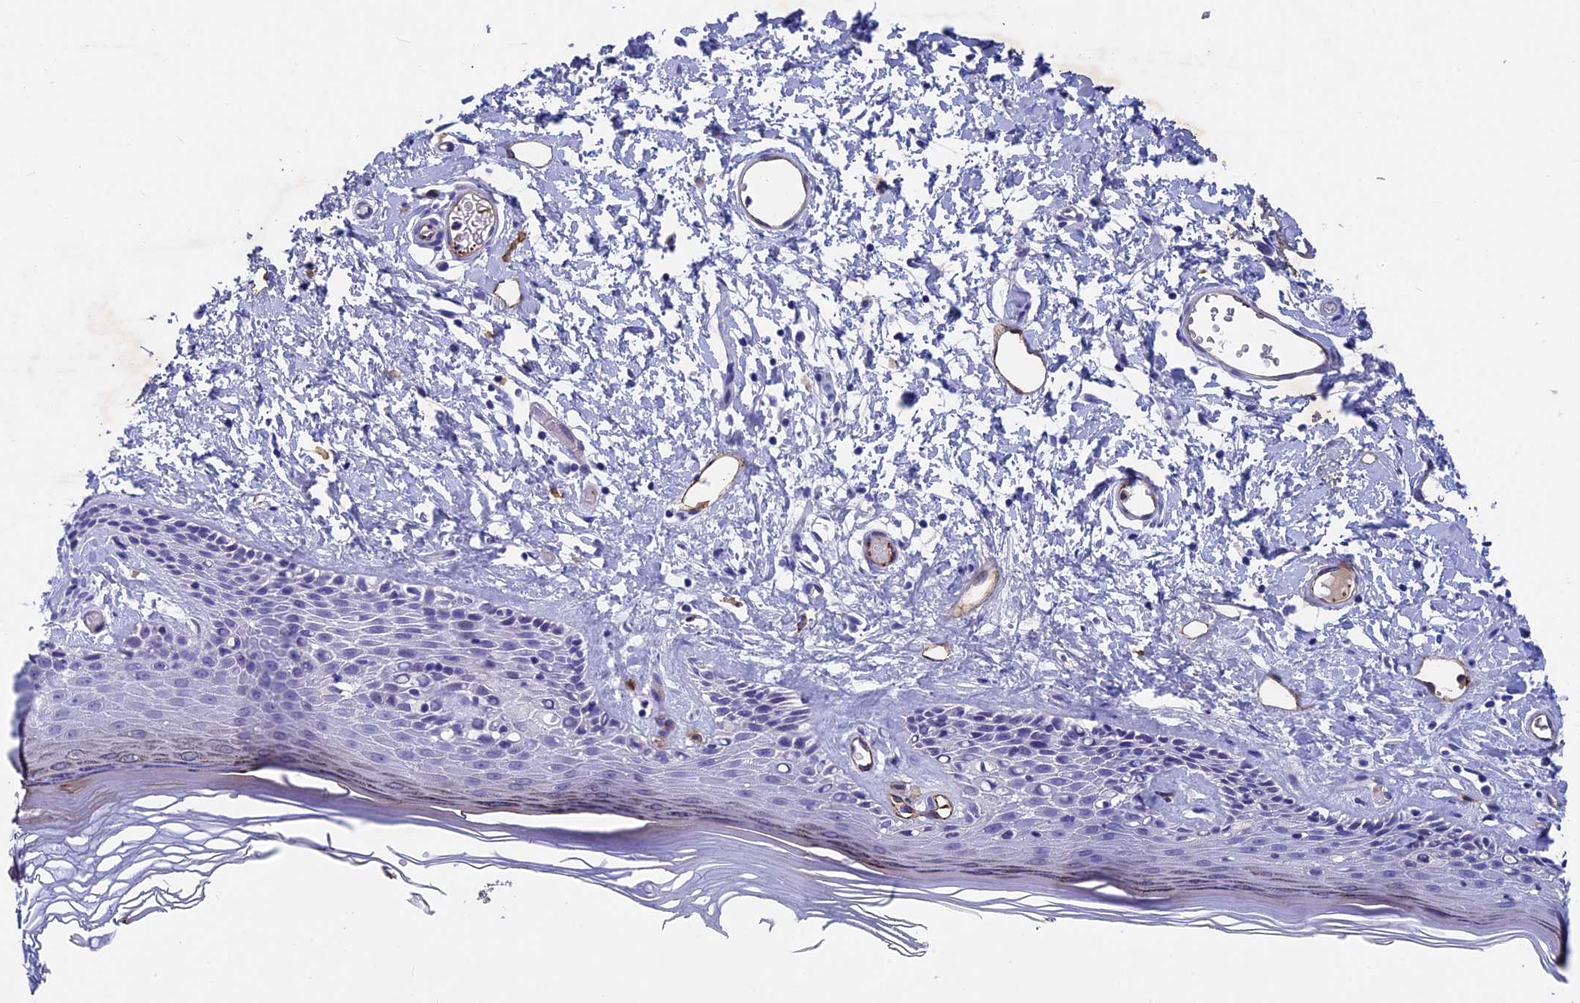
{"staining": {"intensity": "moderate", "quantity": "<25%", "location": "cytoplasmic/membranous"}, "tissue": "skin", "cell_type": "Epidermal cells", "image_type": "normal", "snomed": [{"axis": "morphology", "description": "Normal tissue, NOS"}, {"axis": "topography", "description": "Adipose tissue"}, {"axis": "topography", "description": "Vascular tissue"}, {"axis": "topography", "description": "Vulva"}, {"axis": "topography", "description": "Peripheral nerve tissue"}], "caption": "Brown immunohistochemical staining in normal skin shows moderate cytoplasmic/membranous staining in approximately <25% of epidermal cells. (DAB = brown stain, brightfield microscopy at high magnification).", "gene": "INSYN1", "patient": {"sex": "female", "age": 86}}